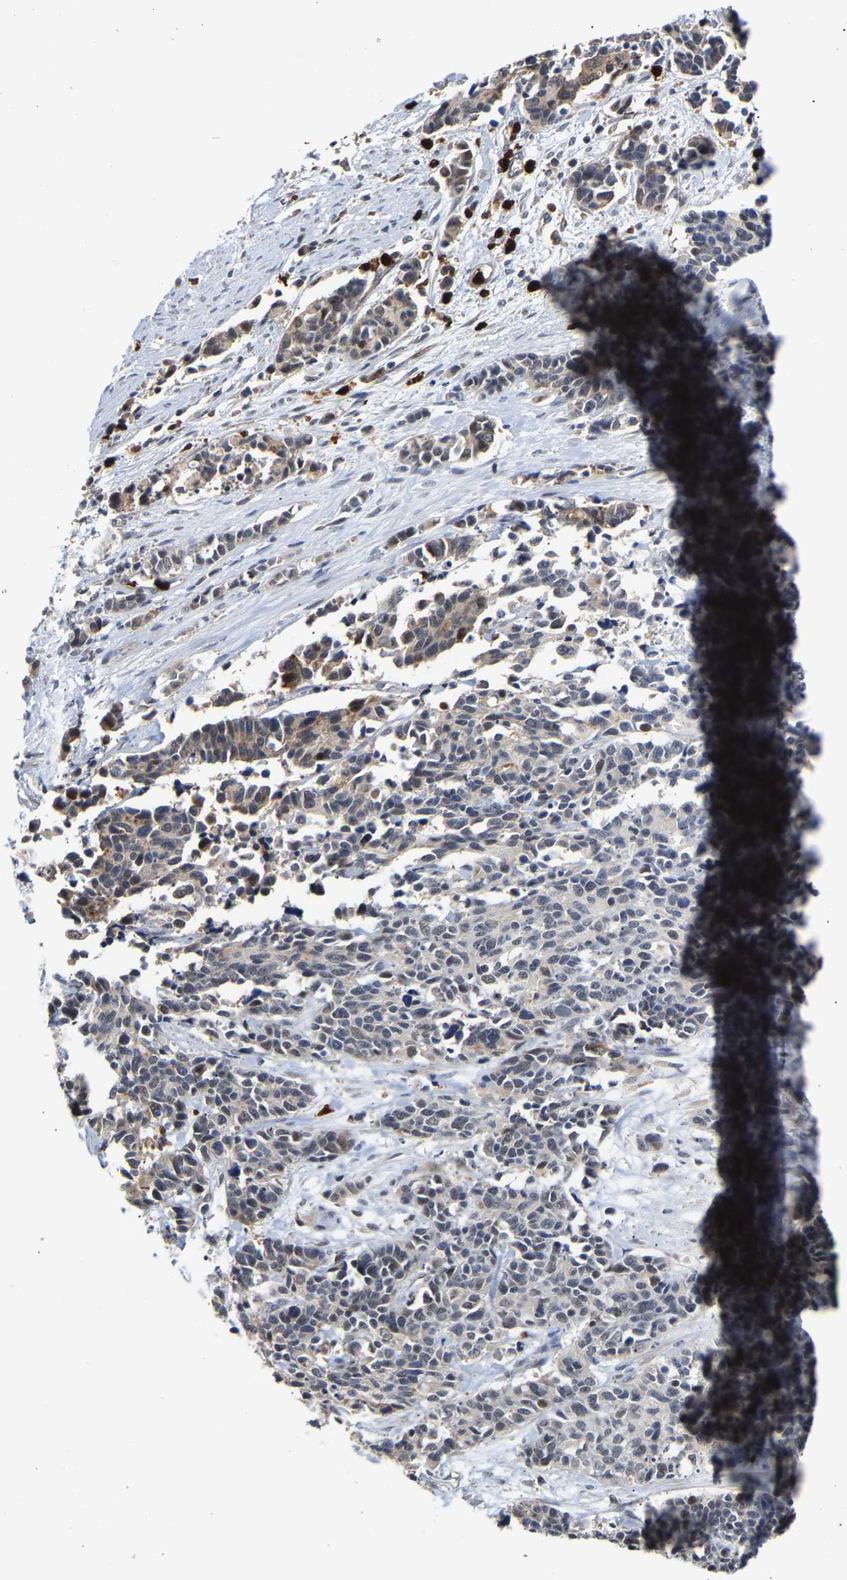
{"staining": {"intensity": "weak", "quantity": "25%-75%", "location": "cytoplasmic/membranous"}, "tissue": "cervical cancer", "cell_type": "Tumor cells", "image_type": "cancer", "snomed": [{"axis": "morphology", "description": "Squamous cell carcinoma, NOS"}, {"axis": "topography", "description": "Cervix"}], "caption": "Immunohistochemical staining of human cervical cancer (squamous cell carcinoma) shows low levels of weak cytoplasmic/membranous protein expression in approximately 25%-75% of tumor cells.", "gene": "TDRD7", "patient": {"sex": "female", "age": 35}}